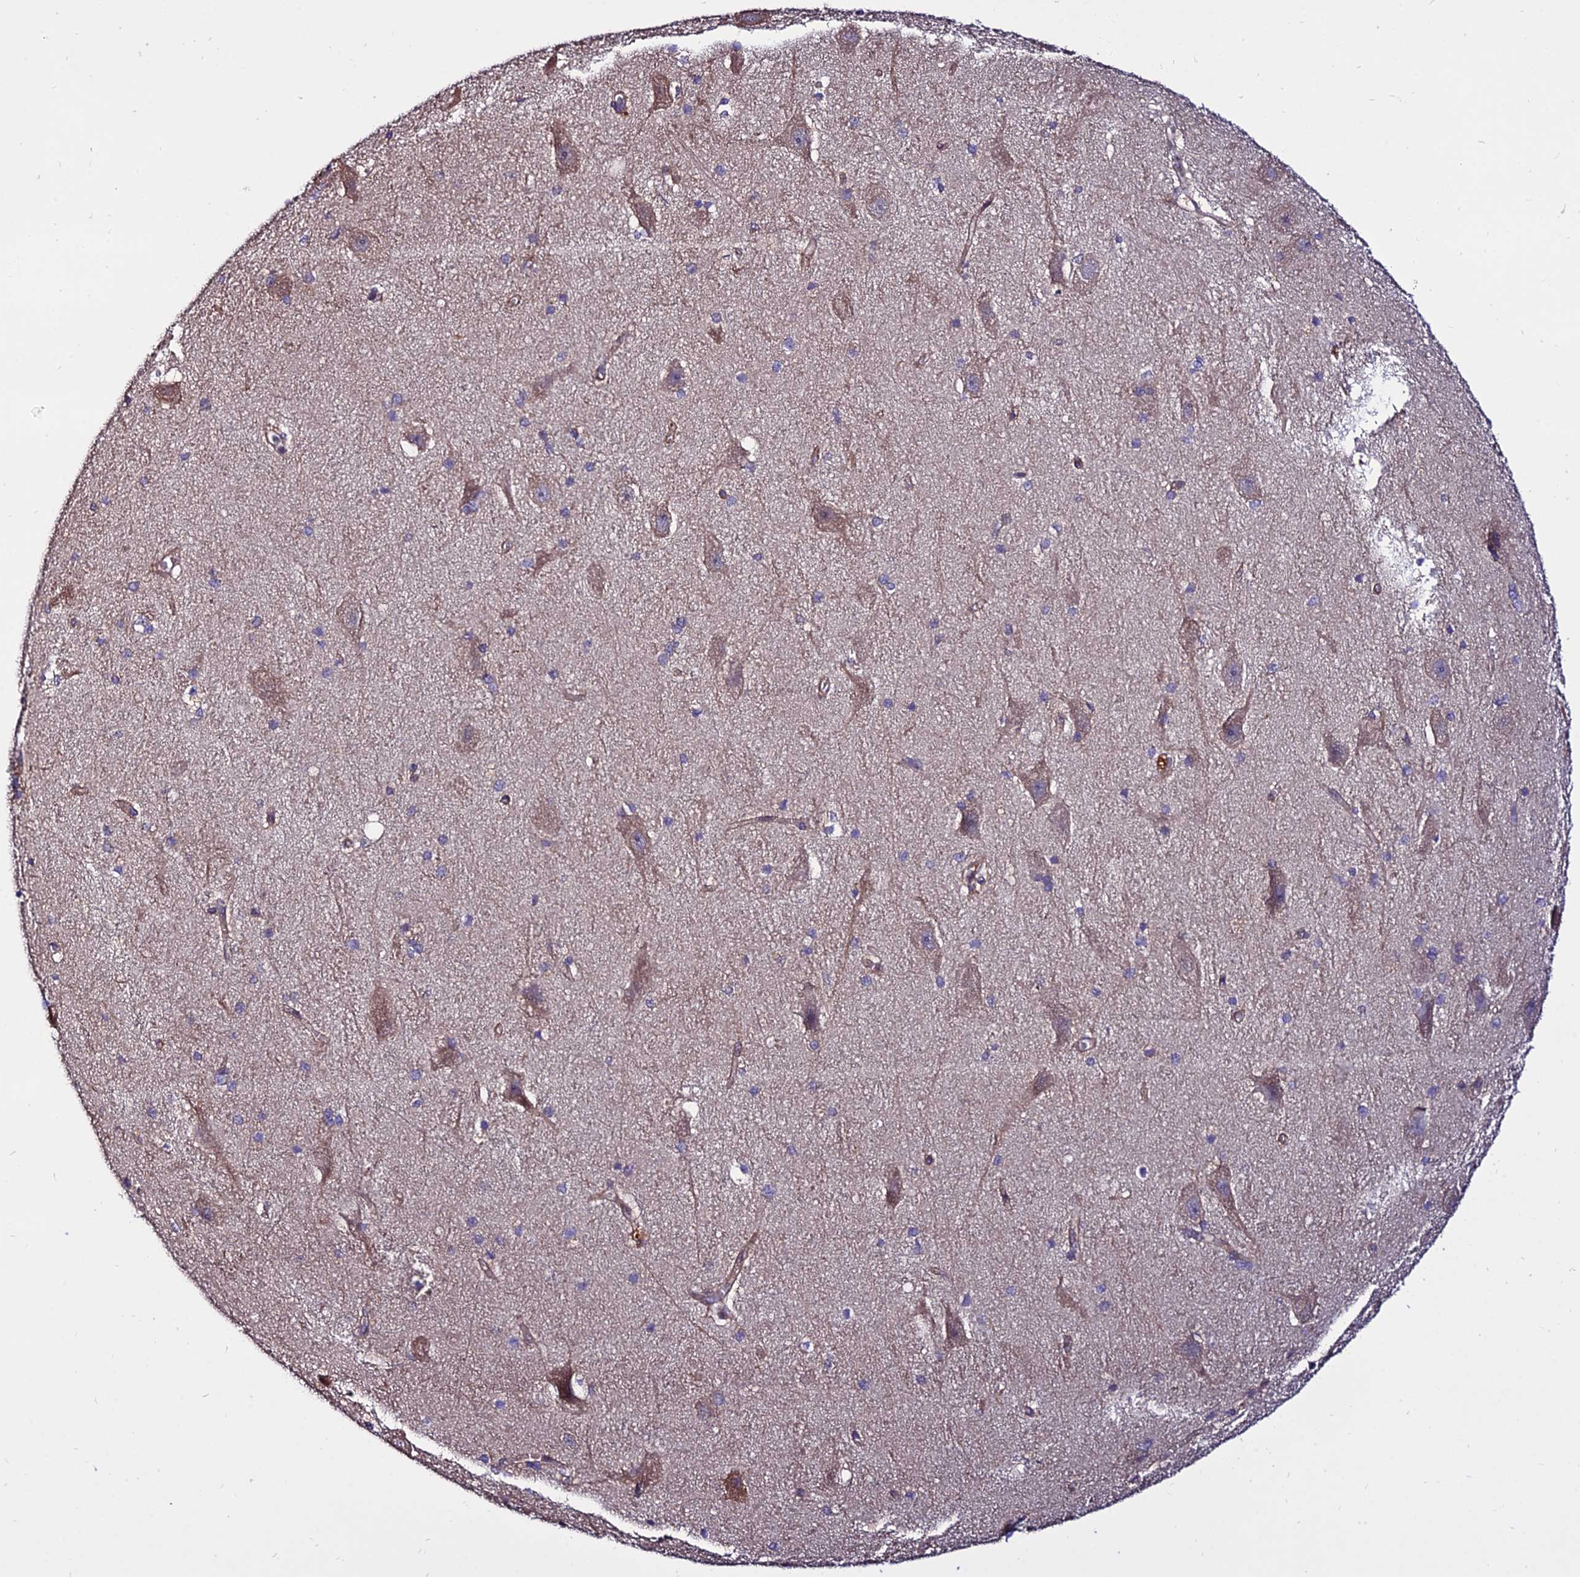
{"staining": {"intensity": "negative", "quantity": "none", "location": "none"}, "tissue": "hippocampus", "cell_type": "Glial cells", "image_type": "normal", "snomed": [{"axis": "morphology", "description": "Normal tissue, NOS"}, {"axis": "topography", "description": "Hippocampus"}], "caption": "This is an immunohistochemistry (IHC) image of unremarkable human hippocampus. There is no expression in glial cells.", "gene": "CDC37L1", "patient": {"sex": "female", "age": 19}}